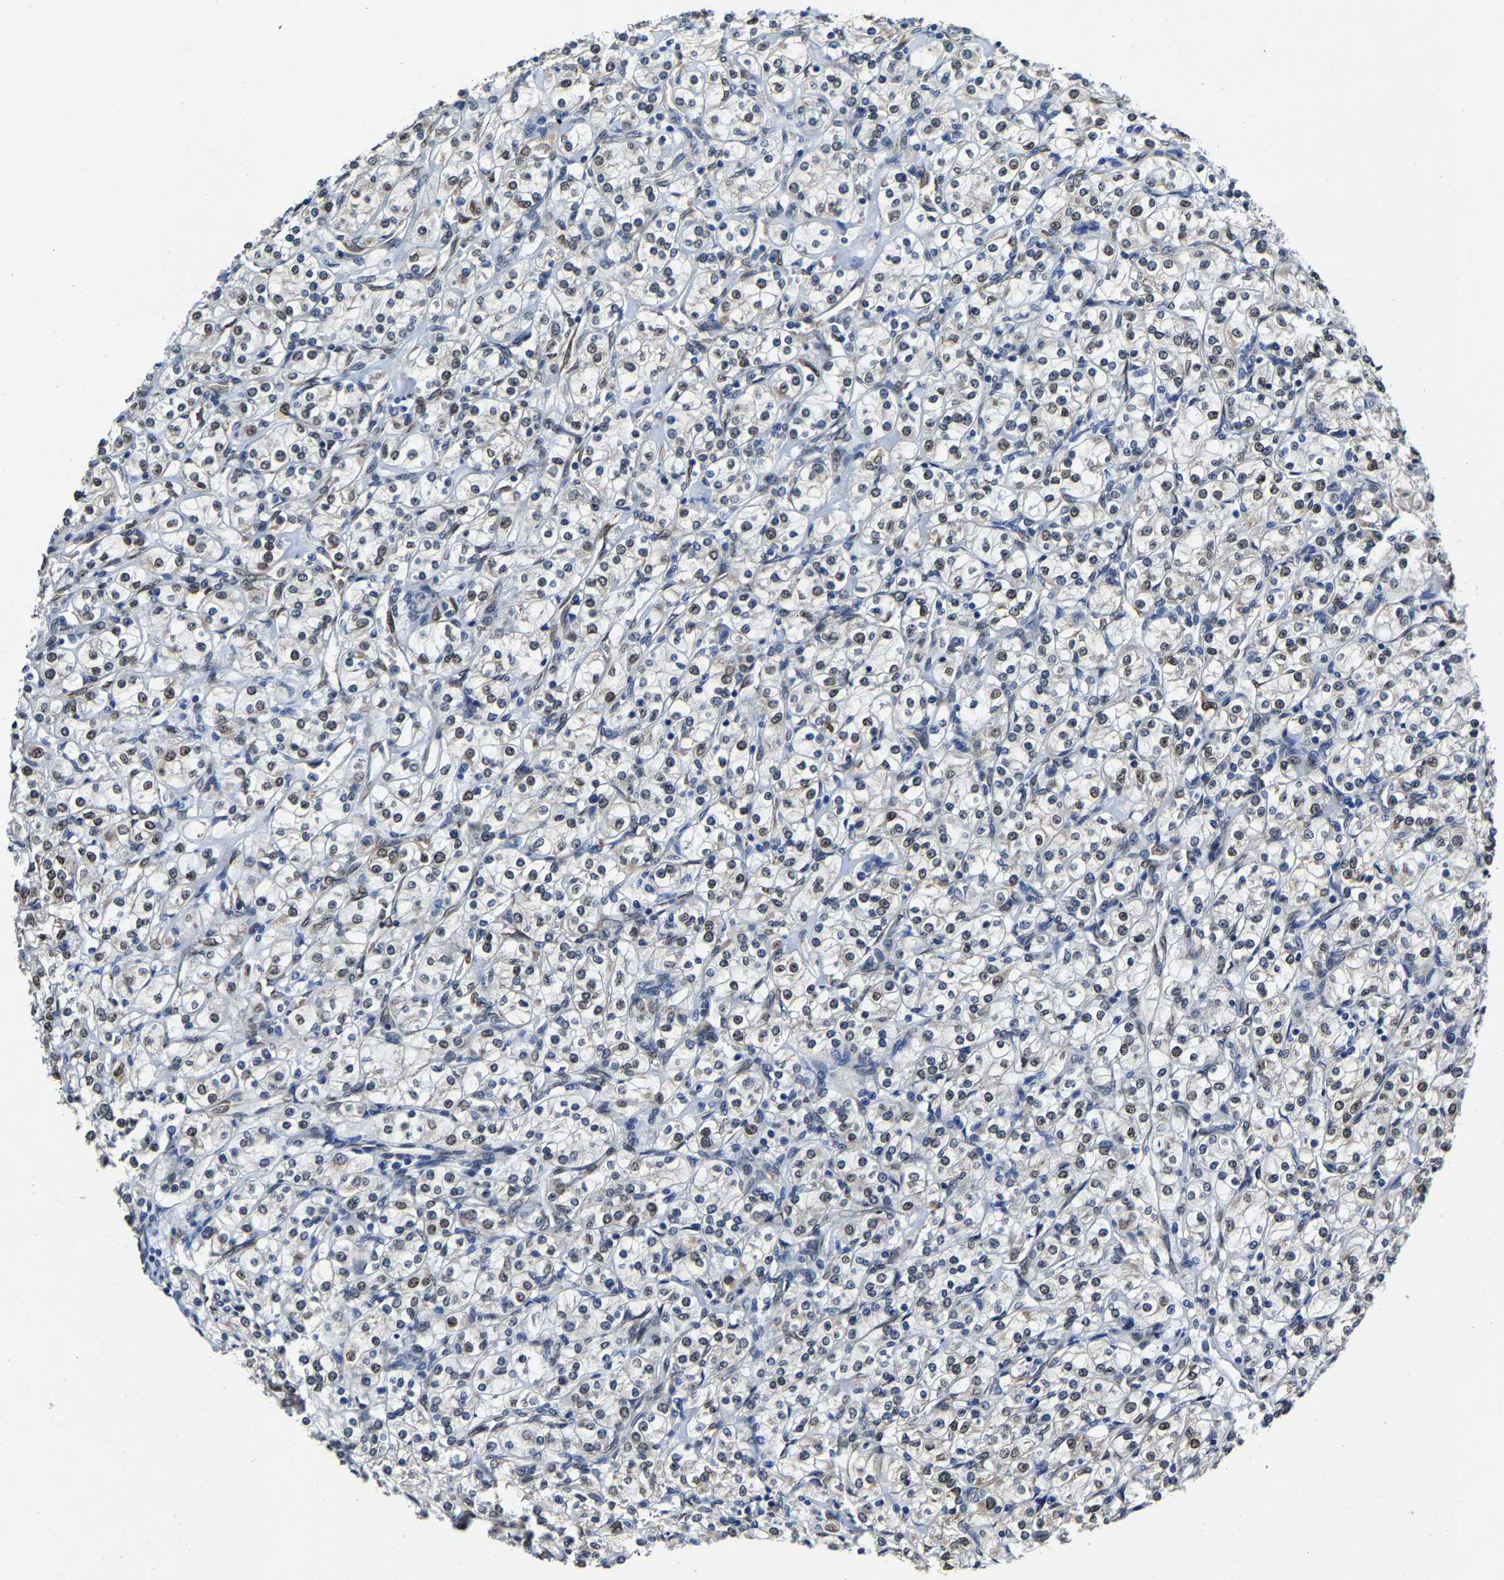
{"staining": {"intensity": "weak", "quantity": "<25%", "location": "cytoplasmic/membranous"}, "tissue": "renal cancer", "cell_type": "Tumor cells", "image_type": "cancer", "snomed": [{"axis": "morphology", "description": "Adenocarcinoma, NOS"}, {"axis": "topography", "description": "Kidney"}], "caption": "DAB immunohistochemical staining of renal cancer (adenocarcinoma) reveals no significant staining in tumor cells.", "gene": "METTL1", "patient": {"sex": "male", "age": 77}}